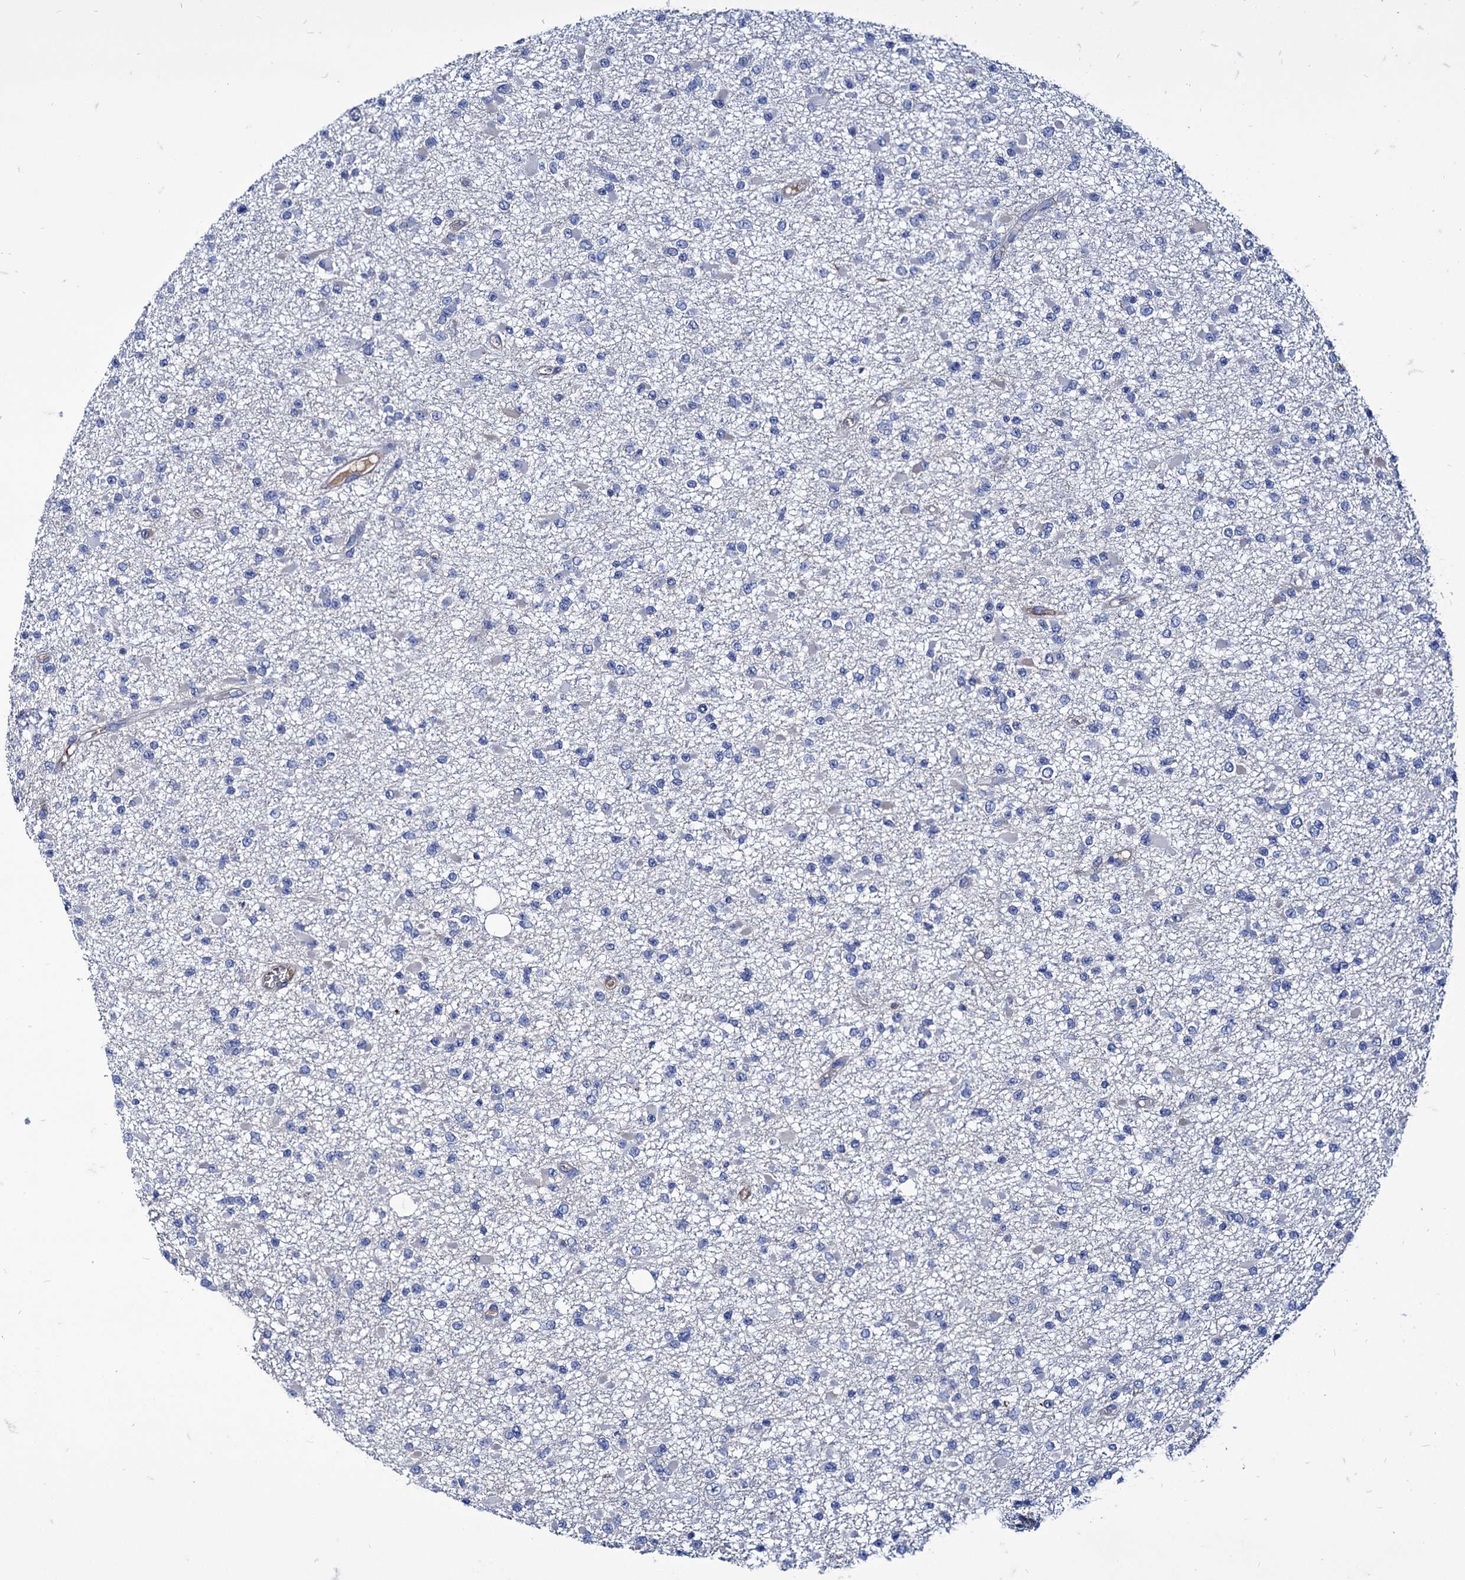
{"staining": {"intensity": "negative", "quantity": "none", "location": "none"}, "tissue": "glioma", "cell_type": "Tumor cells", "image_type": "cancer", "snomed": [{"axis": "morphology", "description": "Glioma, malignant, Low grade"}, {"axis": "topography", "description": "Brain"}], "caption": "This is an immunohistochemistry photomicrograph of glioma. There is no expression in tumor cells.", "gene": "AXL", "patient": {"sex": "female", "age": 22}}